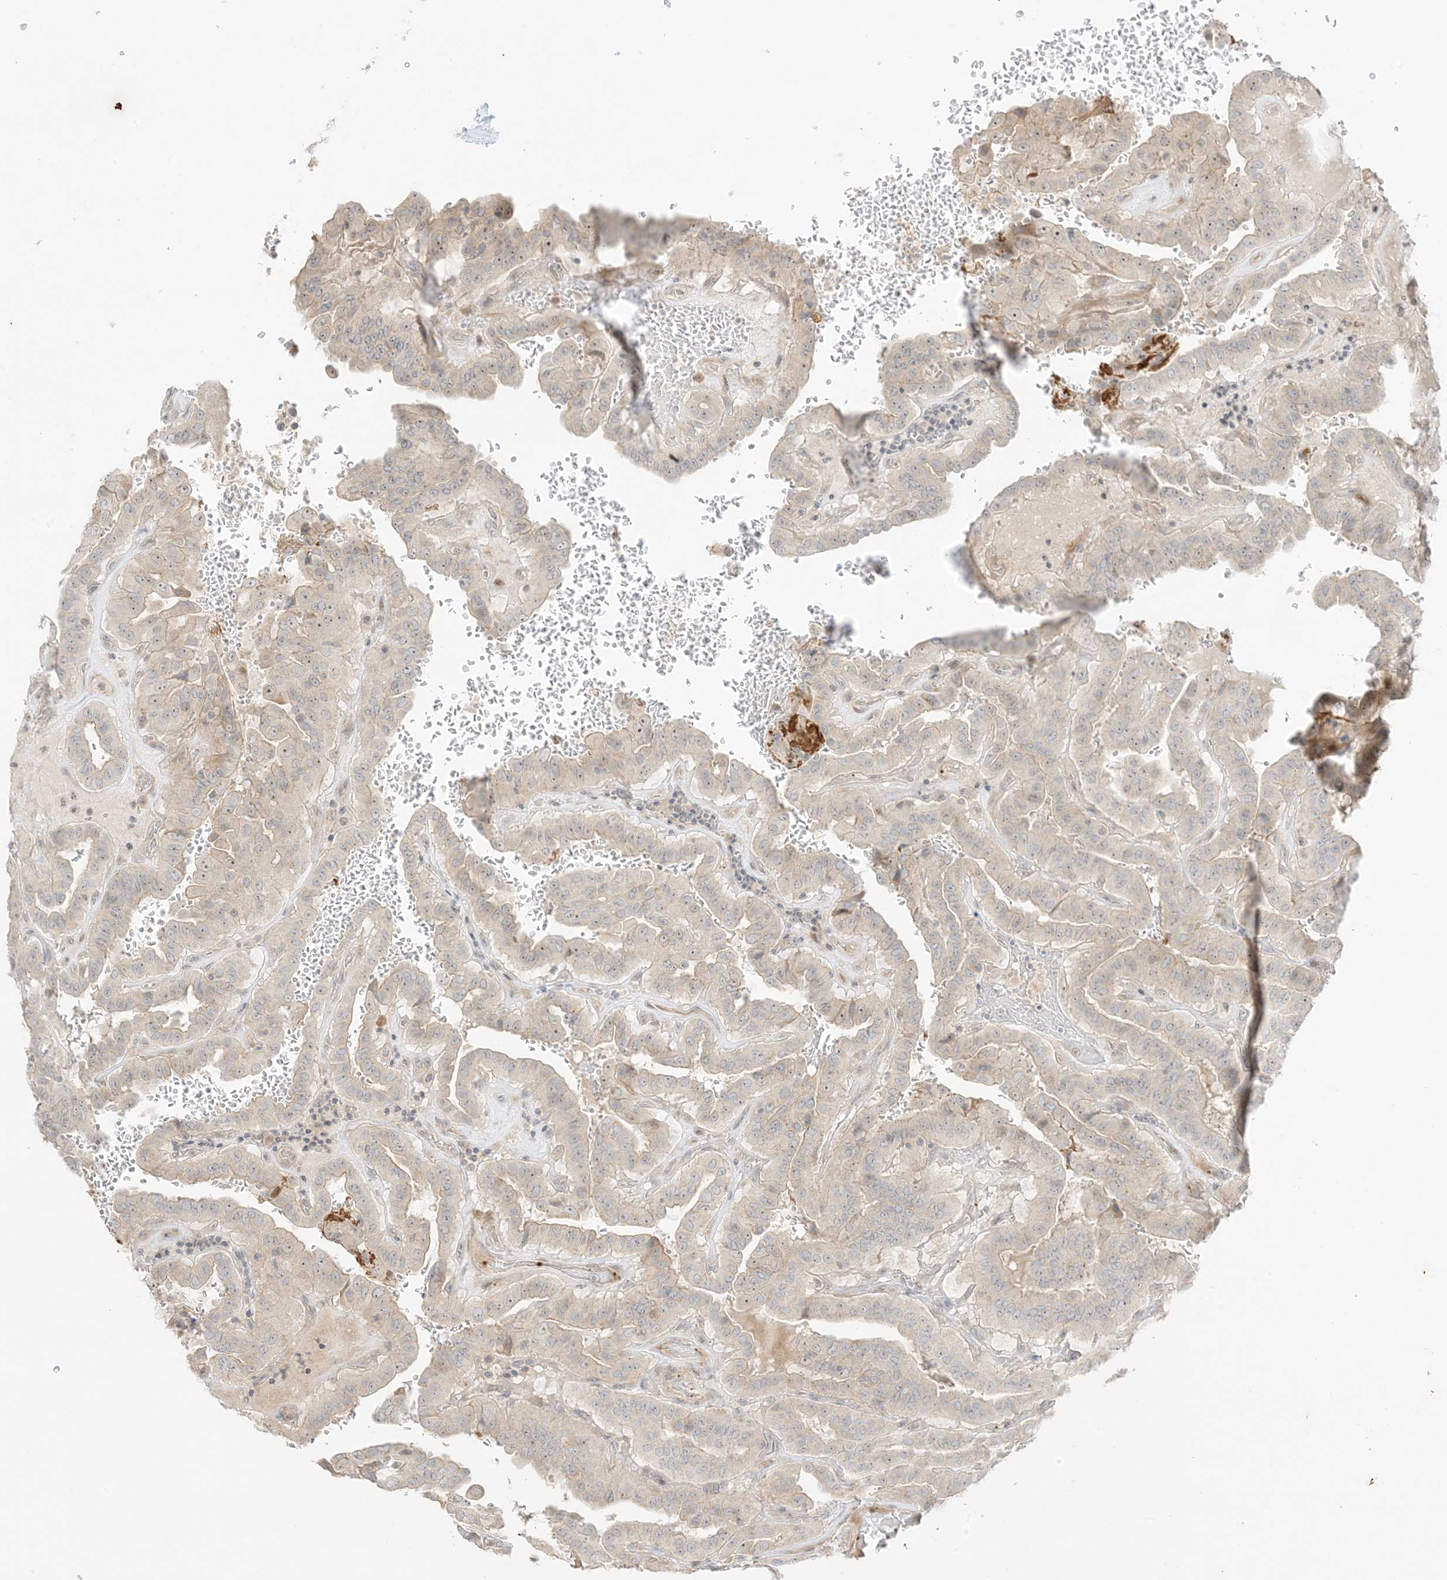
{"staining": {"intensity": "weak", "quantity": "<25%", "location": "nuclear"}, "tissue": "thyroid cancer", "cell_type": "Tumor cells", "image_type": "cancer", "snomed": [{"axis": "morphology", "description": "Papillary adenocarcinoma, NOS"}, {"axis": "topography", "description": "Thyroid gland"}], "caption": "A high-resolution image shows immunohistochemistry (IHC) staining of thyroid cancer (papillary adenocarcinoma), which exhibits no significant positivity in tumor cells.", "gene": "ETAA1", "patient": {"sex": "male", "age": 77}}